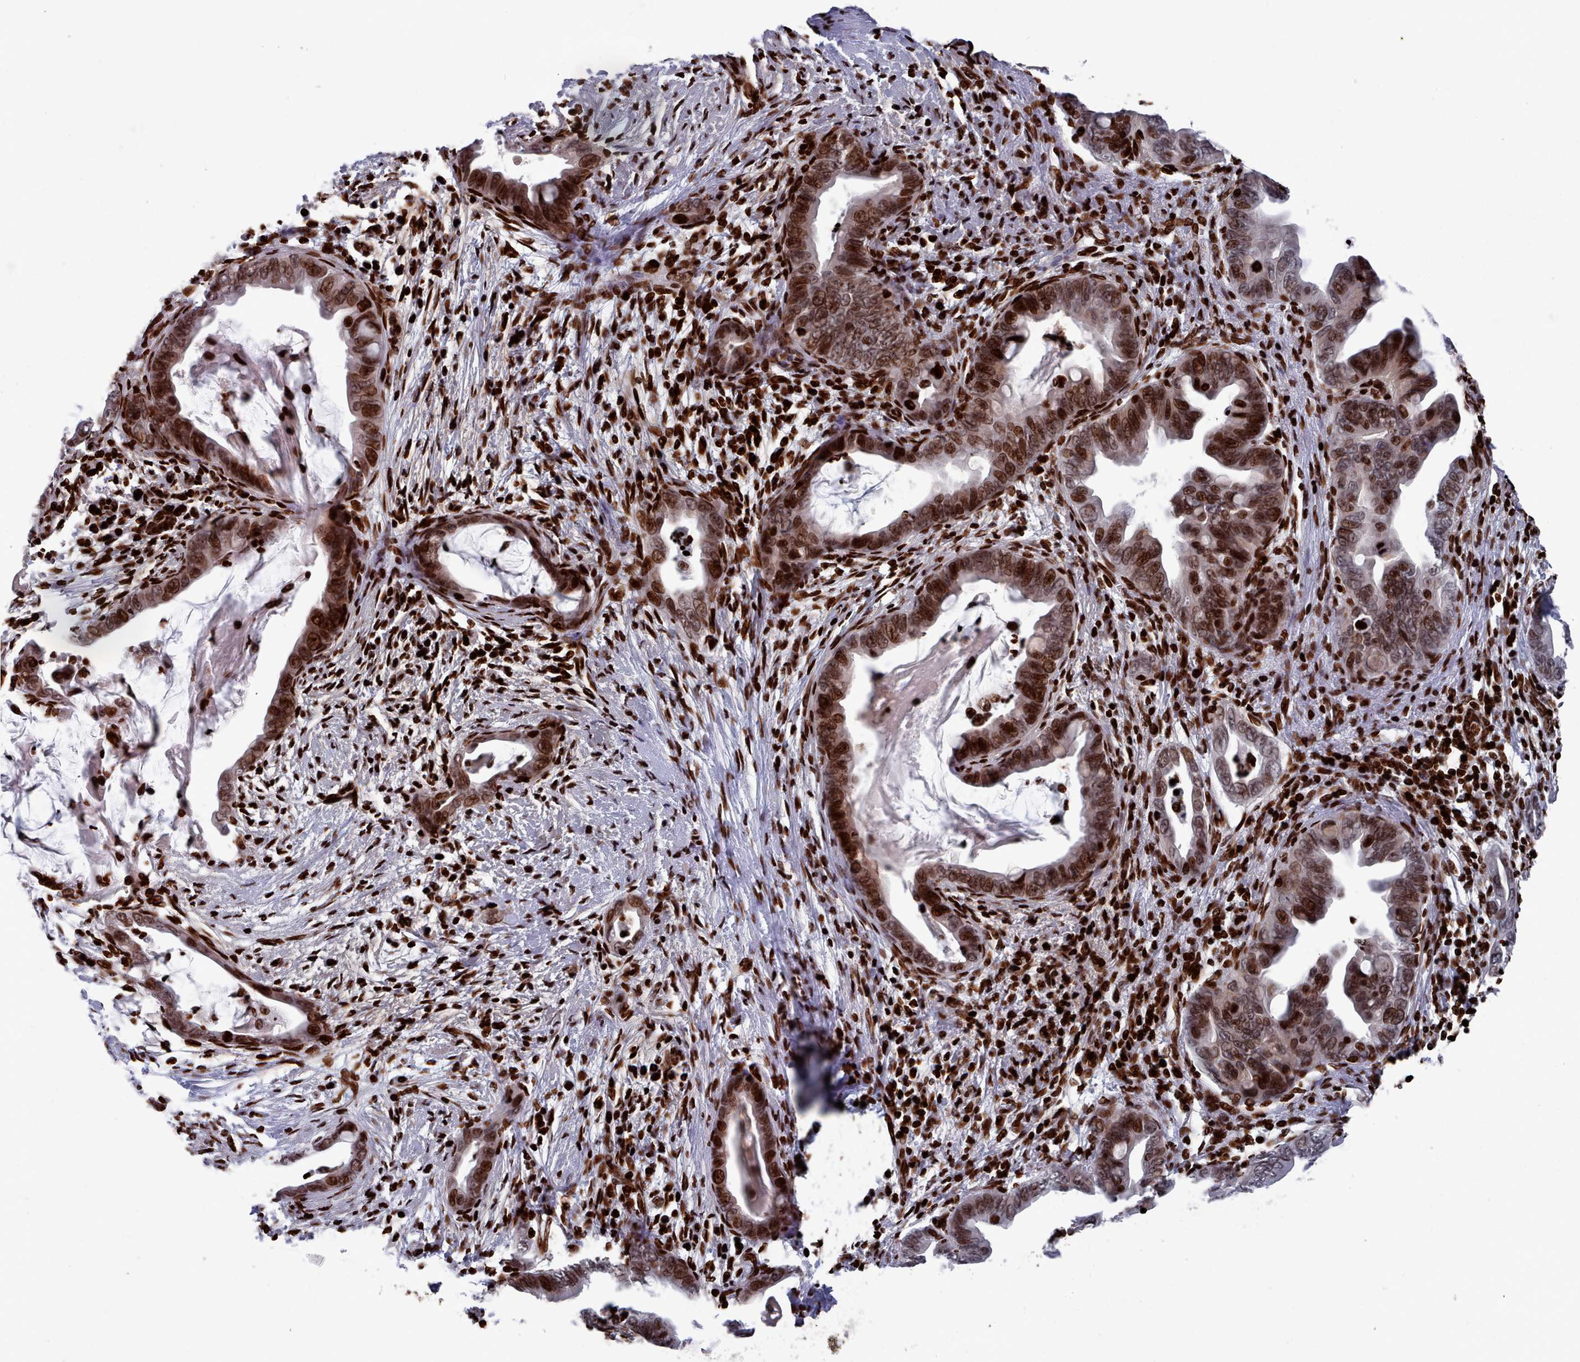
{"staining": {"intensity": "strong", "quantity": ">75%", "location": "nuclear"}, "tissue": "pancreatic cancer", "cell_type": "Tumor cells", "image_type": "cancer", "snomed": [{"axis": "morphology", "description": "Adenocarcinoma, NOS"}, {"axis": "topography", "description": "Pancreas"}], "caption": "A brown stain labels strong nuclear expression of a protein in human pancreatic cancer tumor cells.", "gene": "PCDHB12", "patient": {"sex": "male", "age": 75}}